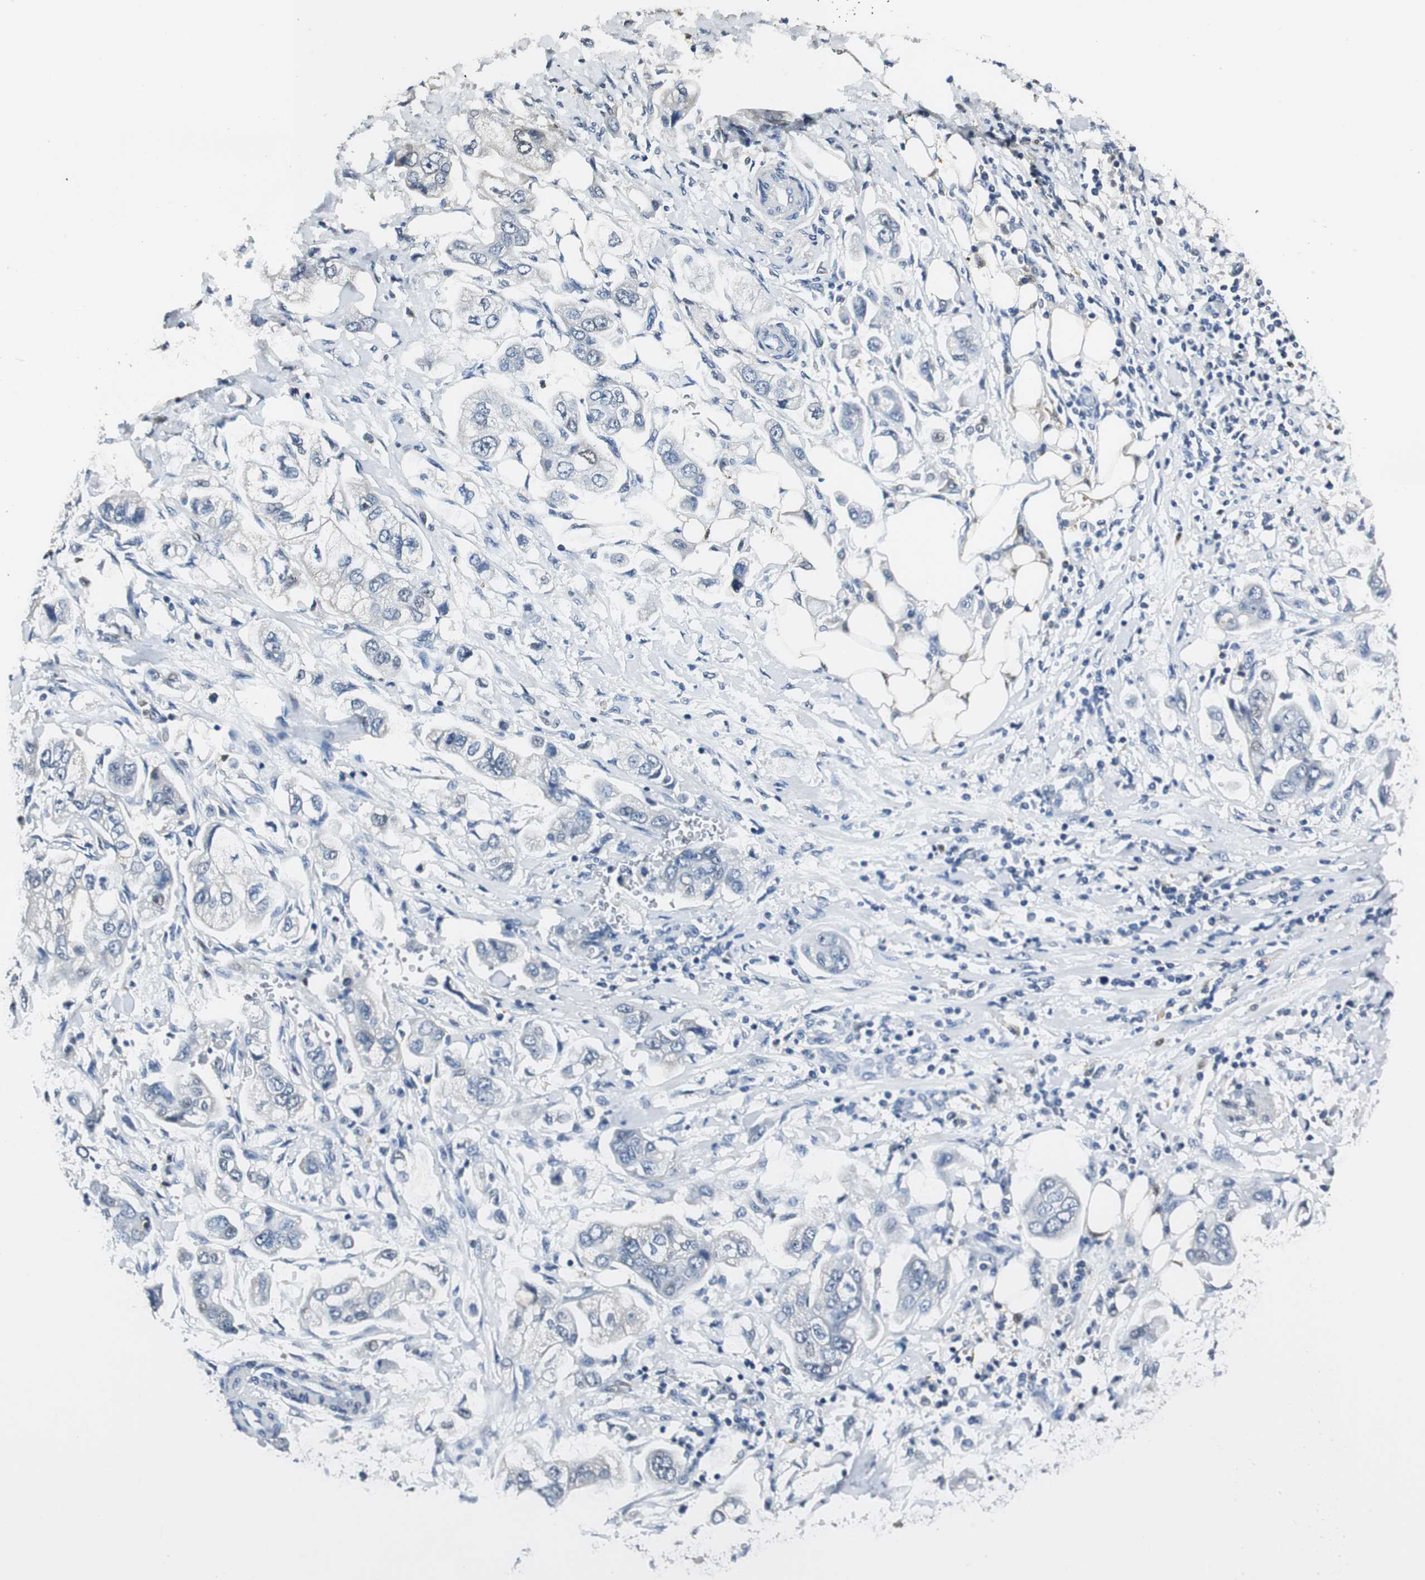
{"staining": {"intensity": "weak", "quantity": "<25%", "location": "cytoplasmic/membranous"}, "tissue": "stomach cancer", "cell_type": "Tumor cells", "image_type": "cancer", "snomed": [{"axis": "morphology", "description": "Adenocarcinoma, NOS"}, {"axis": "topography", "description": "Stomach"}], "caption": "Micrograph shows no significant protein staining in tumor cells of stomach cancer.", "gene": "ME1", "patient": {"sex": "male", "age": 62}}